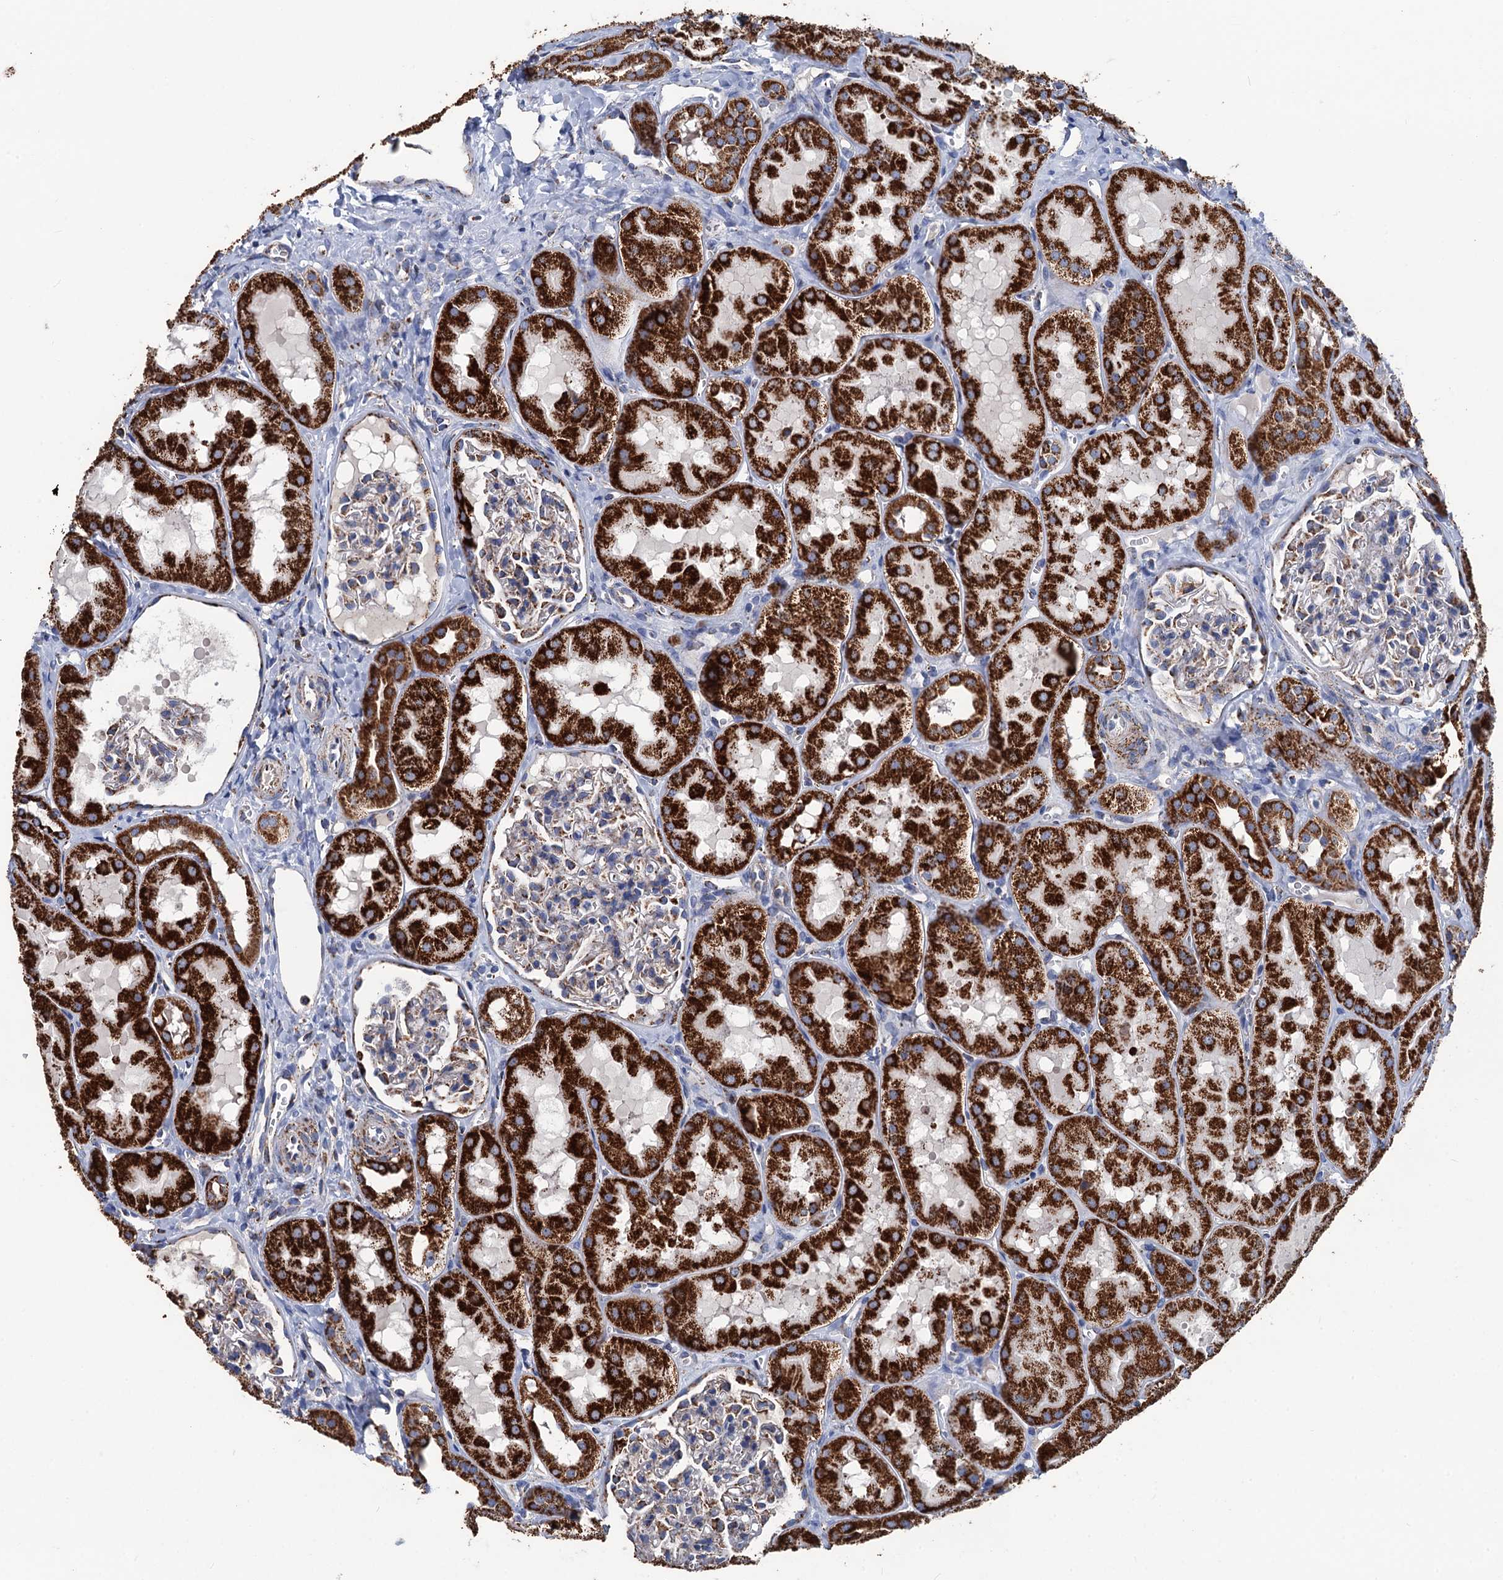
{"staining": {"intensity": "weak", "quantity": ">75%", "location": "cytoplasmic/membranous"}, "tissue": "kidney", "cell_type": "Cells in glomeruli", "image_type": "normal", "snomed": [{"axis": "morphology", "description": "Normal tissue, NOS"}, {"axis": "topography", "description": "Kidney"}, {"axis": "topography", "description": "Urinary bladder"}], "caption": "Immunohistochemistry (IHC) (DAB (3,3'-diaminobenzidine)) staining of benign human kidney demonstrates weak cytoplasmic/membranous protein expression in about >75% of cells in glomeruli.", "gene": "IVD", "patient": {"sex": "male", "age": 16}}